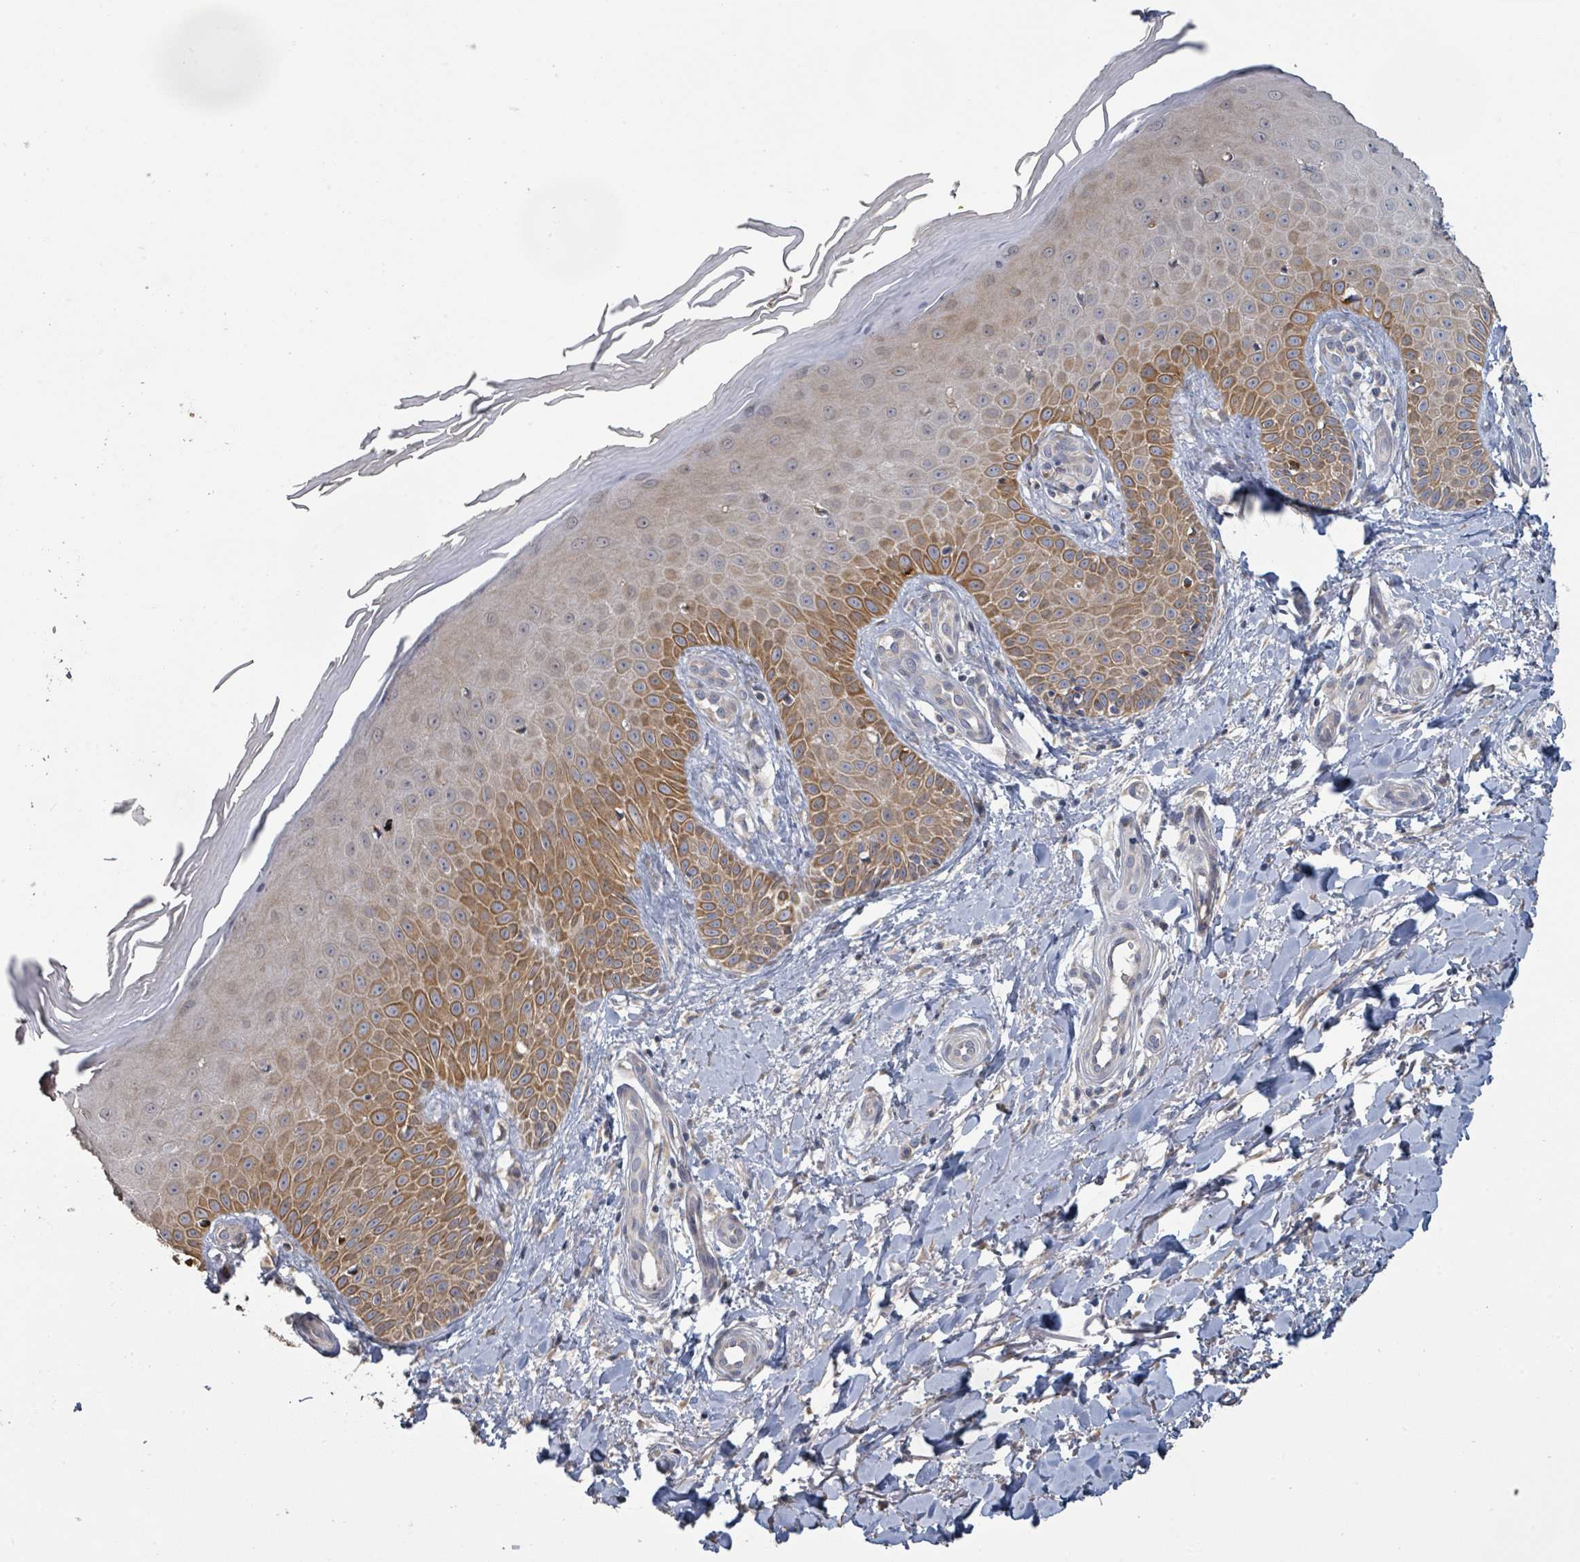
{"staining": {"intensity": "moderate", "quantity": "<25%", "location": "cytoplasmic/membranous"}, "tissue": "skin", "cell_type": "Fibroblasts", "image_type": "normal", "snomed": [{"axis": "morphology", "description": "Normal tissue, NOS"}, {"axis": "topography", "description": "Skin"}], "caption": "Immunohistochemical staining of unremarkable human skin exhibits moderate cytoplasmic/membranous protein positivity in about <25% of fibroblasts.", "gene": "KCNS2", "patient": {"sex": "male", "age": 81}}